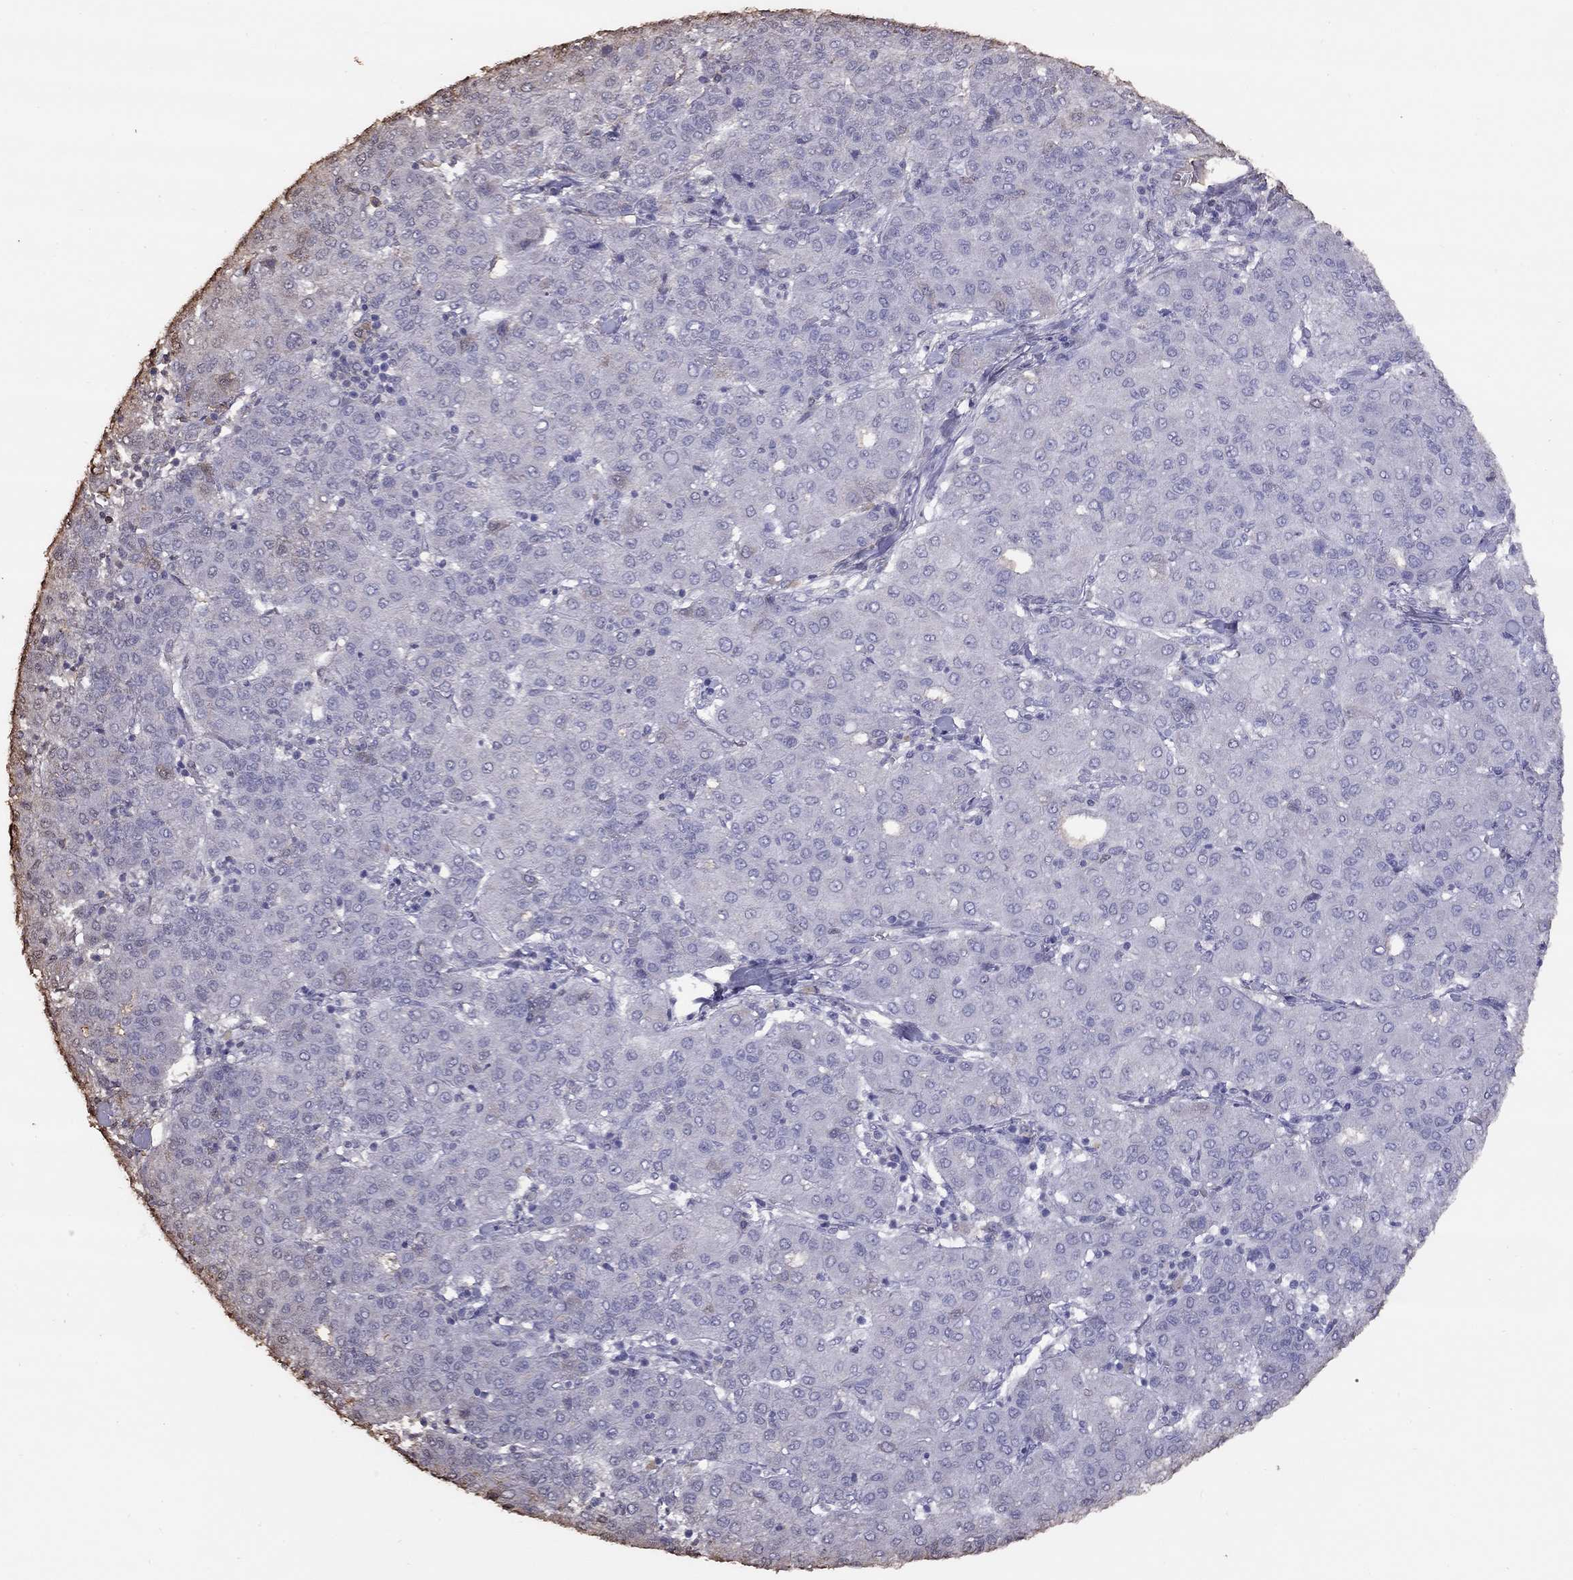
{"staining": {"intensity": "negative", "quantity": "none", "location": "none"}, "tissue": "liver cancer", "cell_type": "Tumor cells", "image_type": "cancer", "snomed": [{"axis": "morphology", "description": "Carcinoma, Hepatocellular, NOS"}, {"axis": "topography", "description": "Liver"}], "caption": "The micrograph reveals no staining of tumor cells in liver hepatocellular carcinoma.", "gene": "SUN3", "patient": {"sex": "male", "age": 65}}